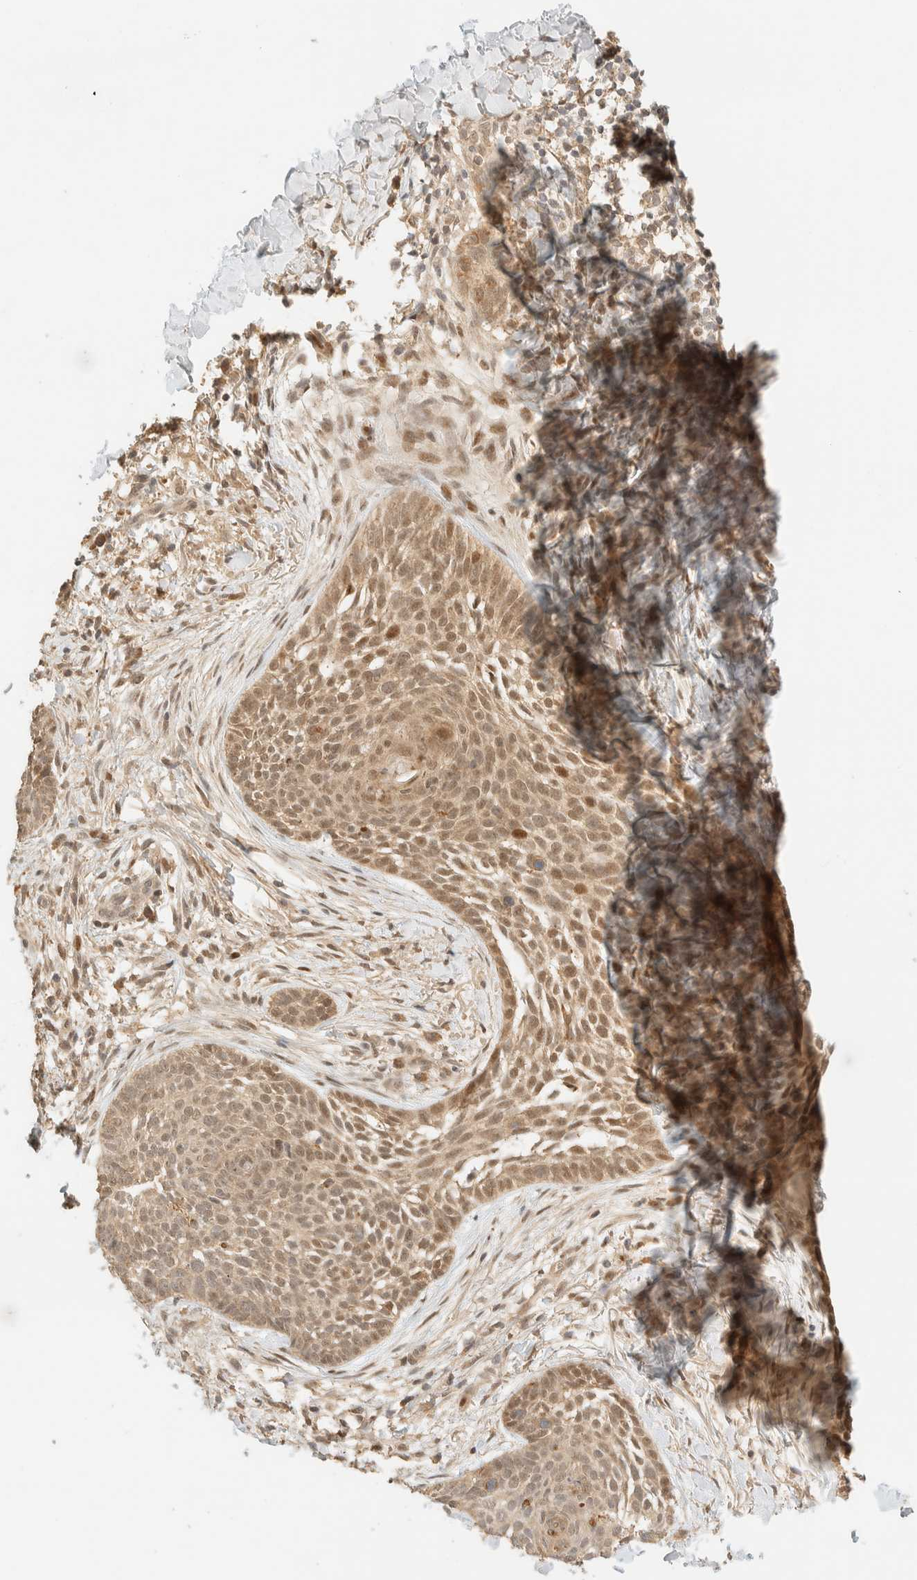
{"staining": {"intensity": "weak", "quantity": ">75%", "location": "cytoplasmic/membranous,nuclear"}, "tissue": "skin cancer", "cell_type": "Tumor cells", "image_type": "cancer", "snomed": [{"axis": "morphology", "description": "Normal tissue, NOS"}, {"axis": "morphology", "description": "Basal cell carcinoma"}, {"axis": "topography", "description": "Skin"}], "caption": "DAB immunohistochemical staining of human basal cell carcinoma (skin) reveals weak cytoplasmic/membranous and nuclear protein positivity in about >75% of tumor cells.", "gene": "ZBTB34", "patient": {"sex": "male", "age": 67}}